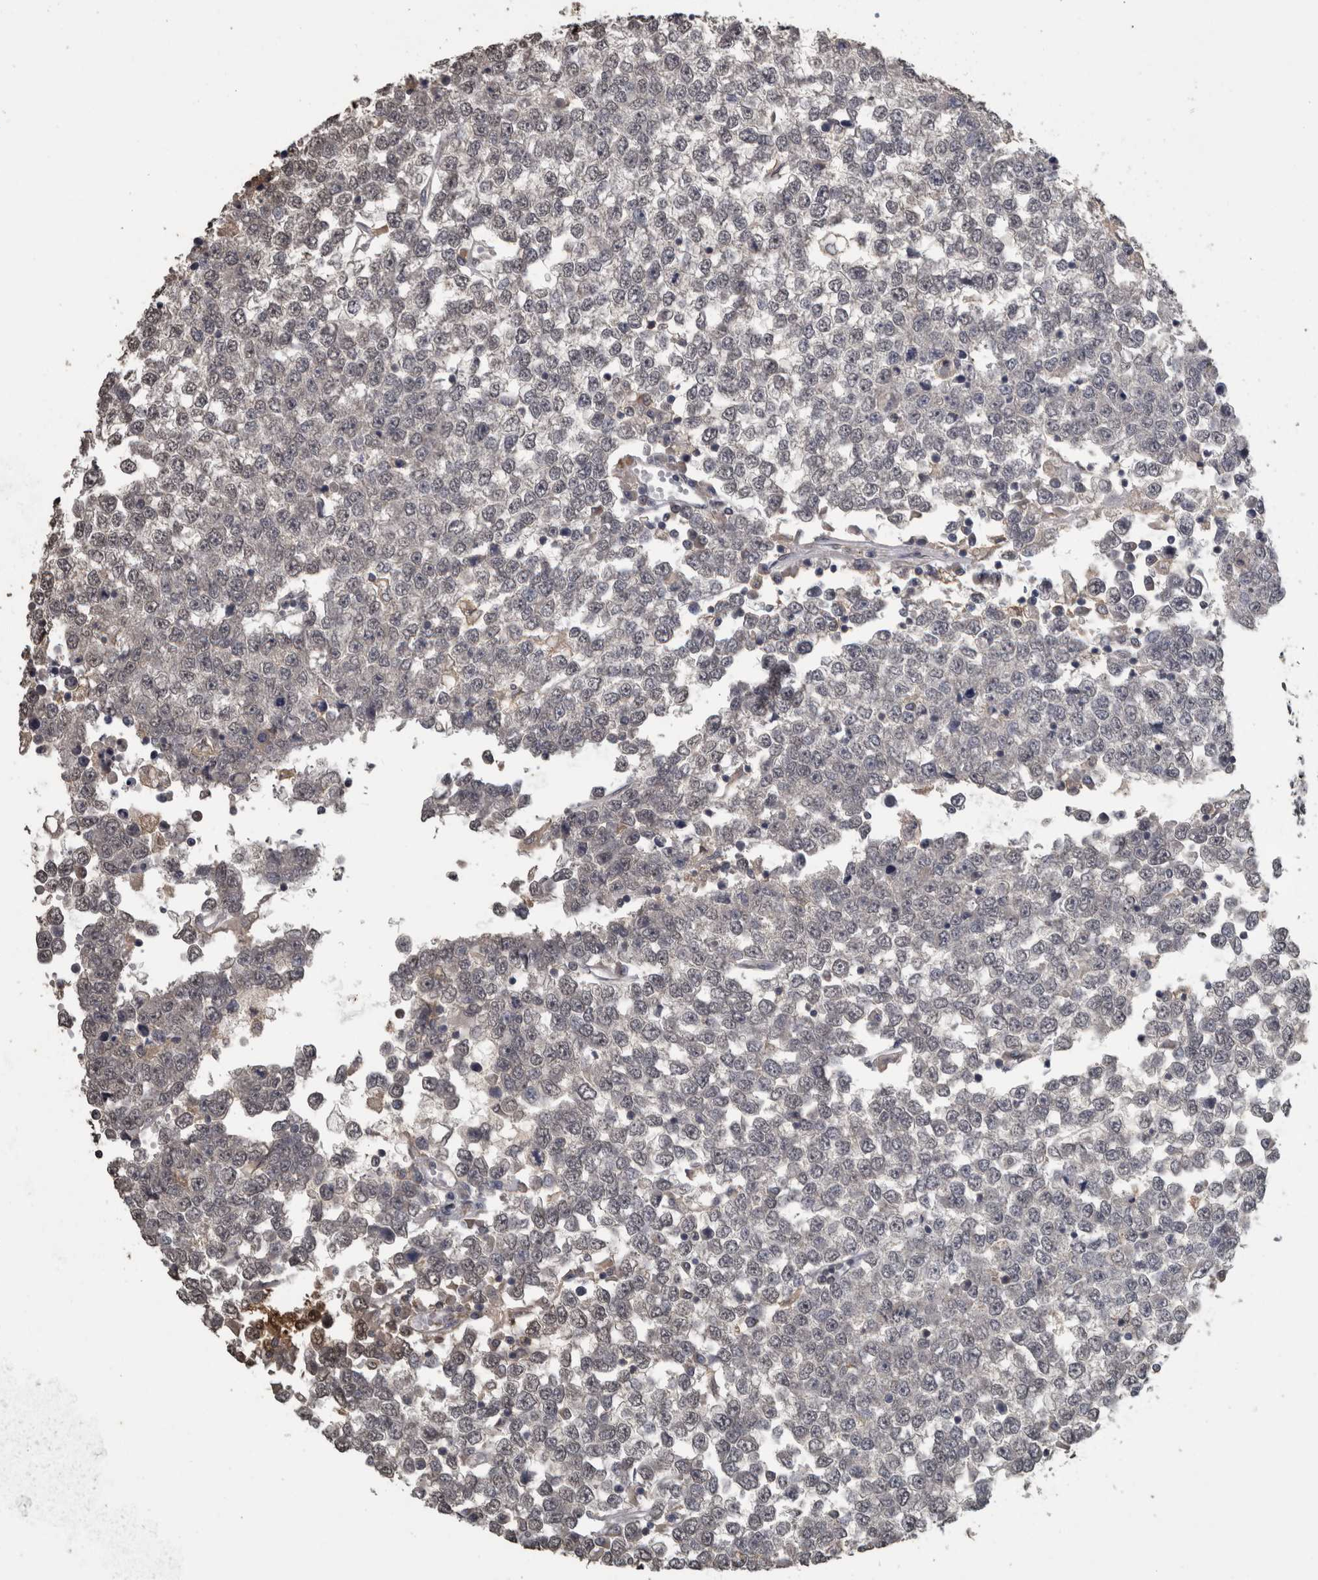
{"staining": {"intensity": "negative", "quantity": "none", "location": "none"}, "tissue": "testis cancer", "cell_type": "Tumor cells", "image_type": "cancer", "snomed": [{"axis": "morphology", "description": "Seminoma, NOS"}, {"axis": "topography", "description": "Testis"}], "caption": "High power microscopy histopathology image of an immunohistochemistry (IHC) micrograph of testis seminoma, revealing no significant staining in tumor cells.", "gene": "PIK3AP1", "patient": {"sex": "male", "age": 65}}